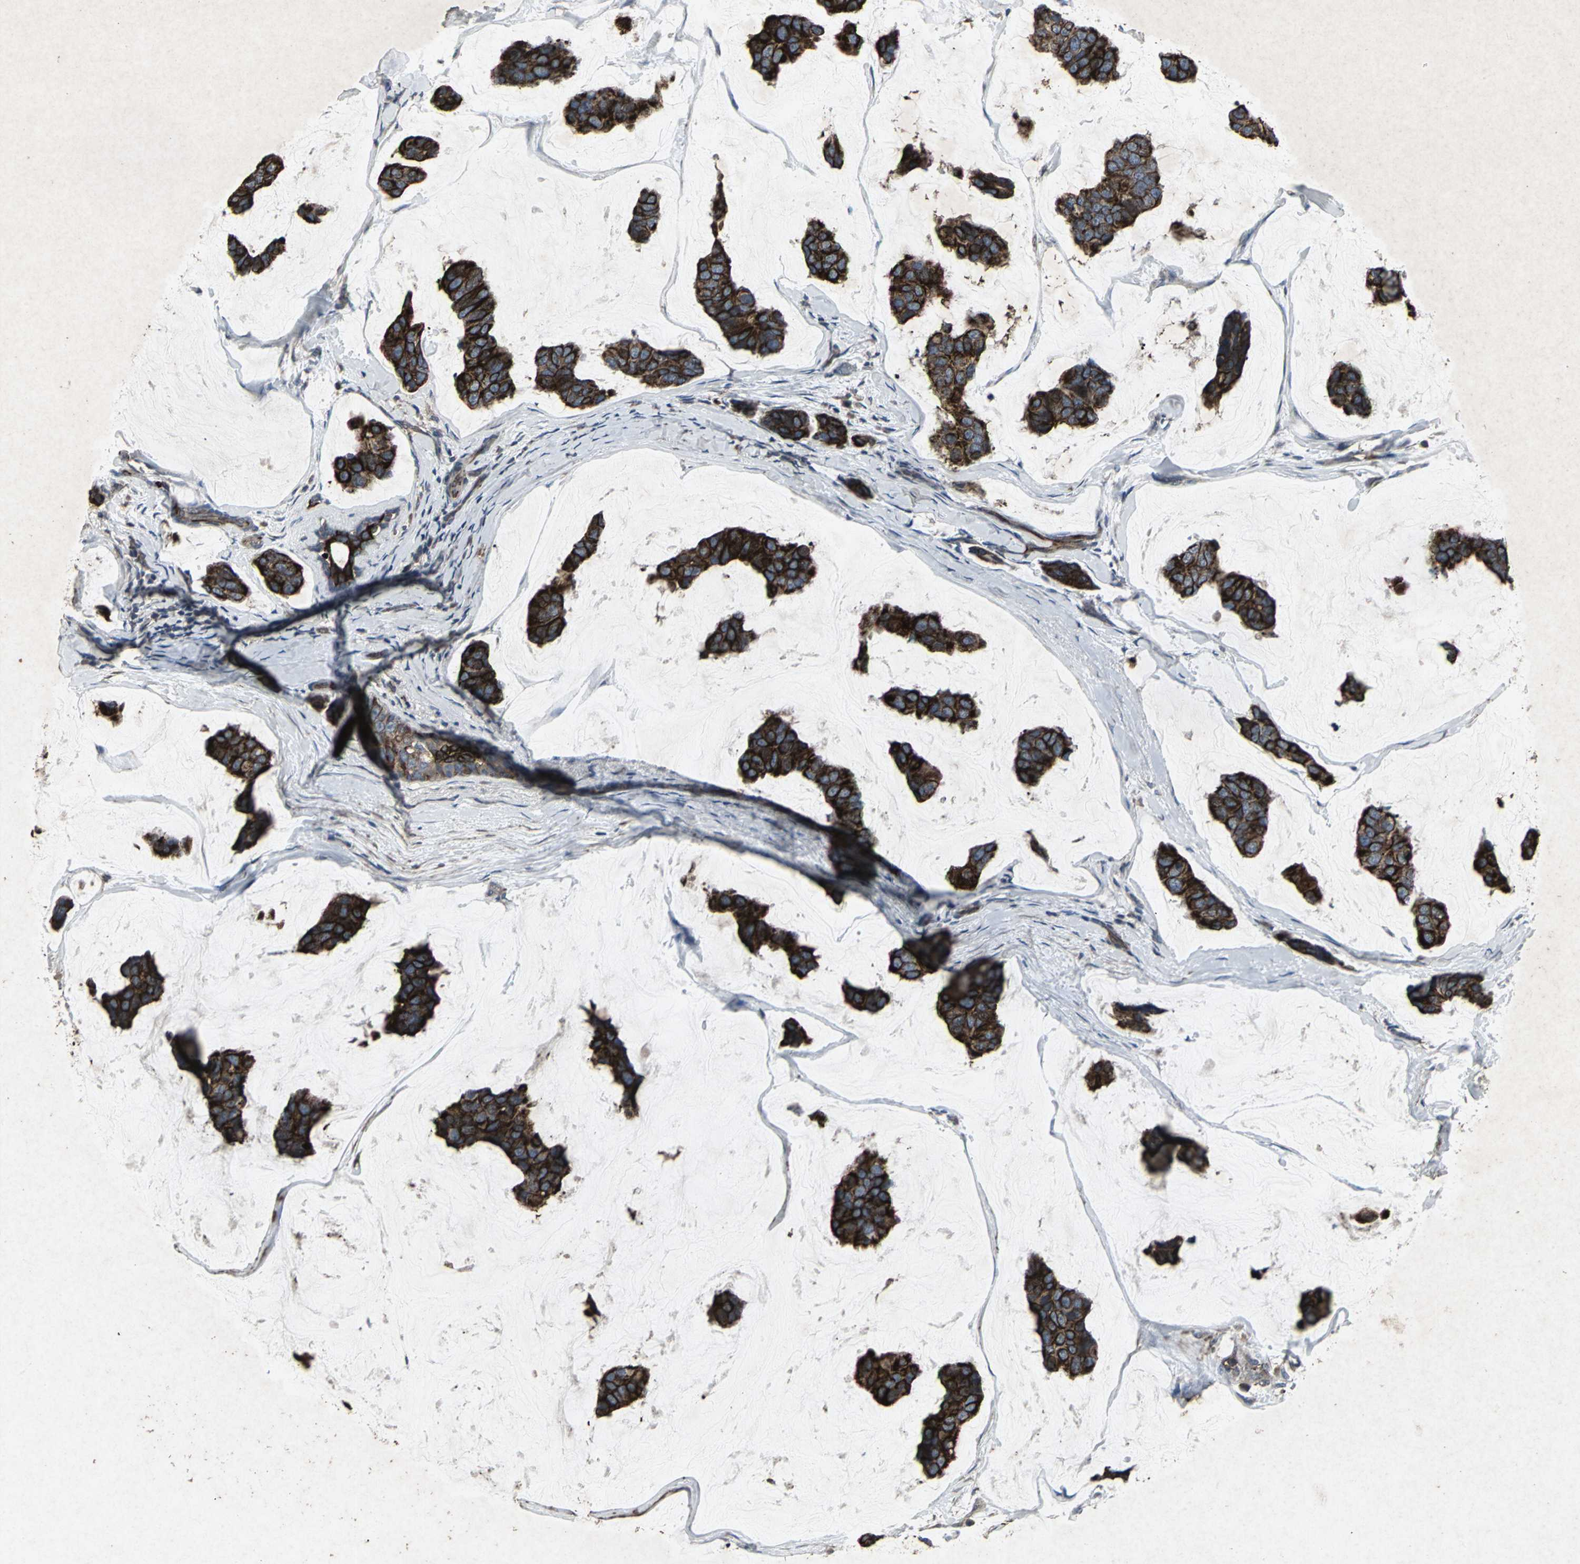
{"staining": {"intensity": "strong", "quantity": ">75%", "location": "cytoplasmic/membranous"}, "tissue": "breast cancer", "cell_type": "Tumor cells", "image_type": "cancer", "snomed": [{"axis": "morphology", "description": "Normal tissue, NOS"}, {"axis": "morphology", "description": "Duct carcinoma"}, {"axis": "topography", "description": "Breast"}], "caption": "Strong cytoplasmic/membranous protein positivity is appreciated in approximately >75% of tumor cells in intraductal carcinoma (breast).", "gene": "CCR9", "patient": {"sex": "female", "age": 50}}